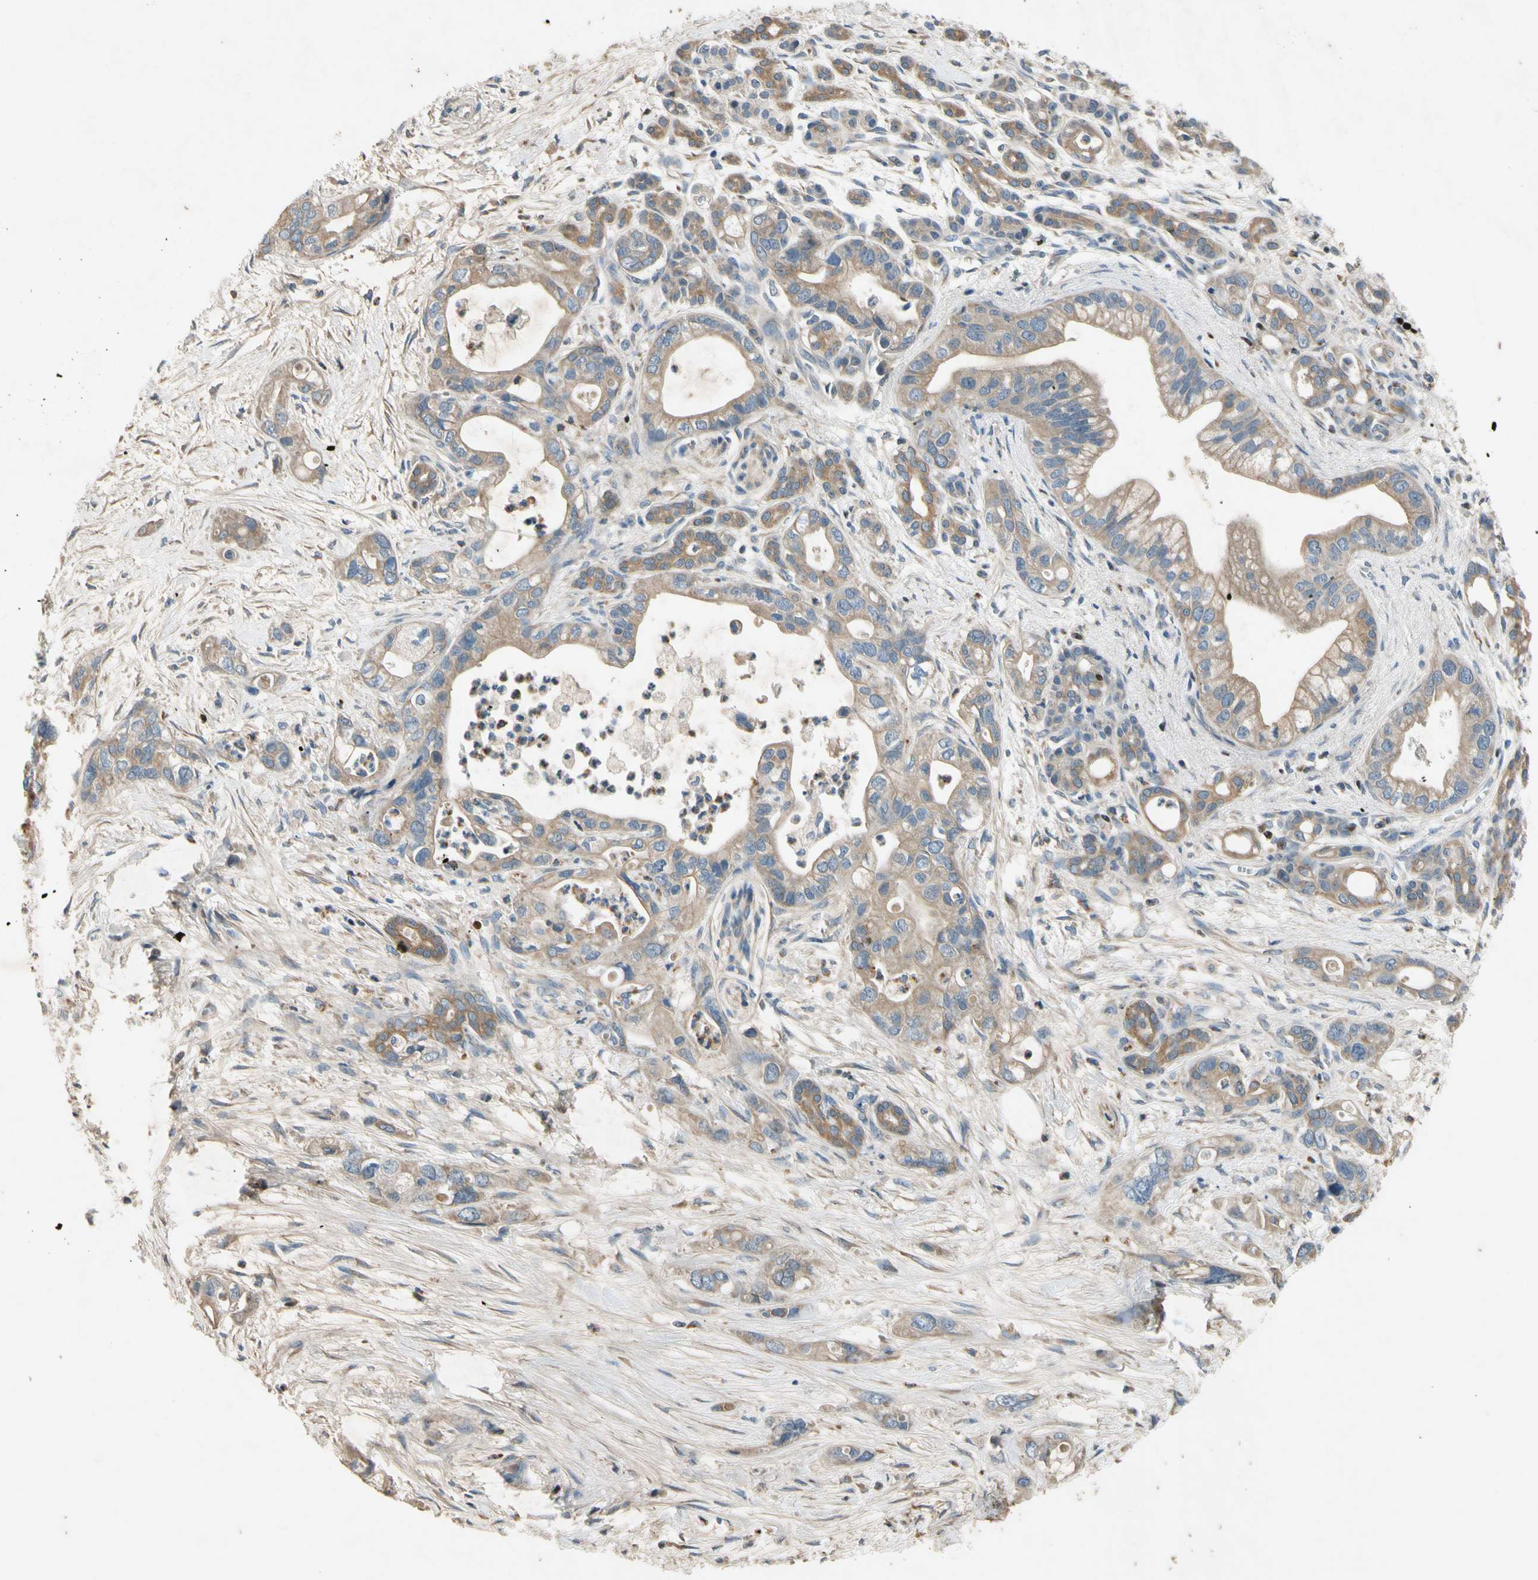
{"staining": {"intensity": "moderate", "quantity": "25%-75%", "location": "cytoplasmic/membranous"}, "tissue": "pancreatic cancer", "cell_type": "Tumor cells", "image_type": "cancer", "snomed": [{"axis": "morphology", "description": "Adenocarcinoma, NOS"}, {"axis": "topography", "description": "Pancreas"}], "caption": "The image shows a brown stain indicating the presence of a protein in the cytoplasmic/membranous of tumor cells in pancreatic cancer (adenocarcinoma).", "gene": "TBX21", "patient": {"sex": "male", "age": 70}}